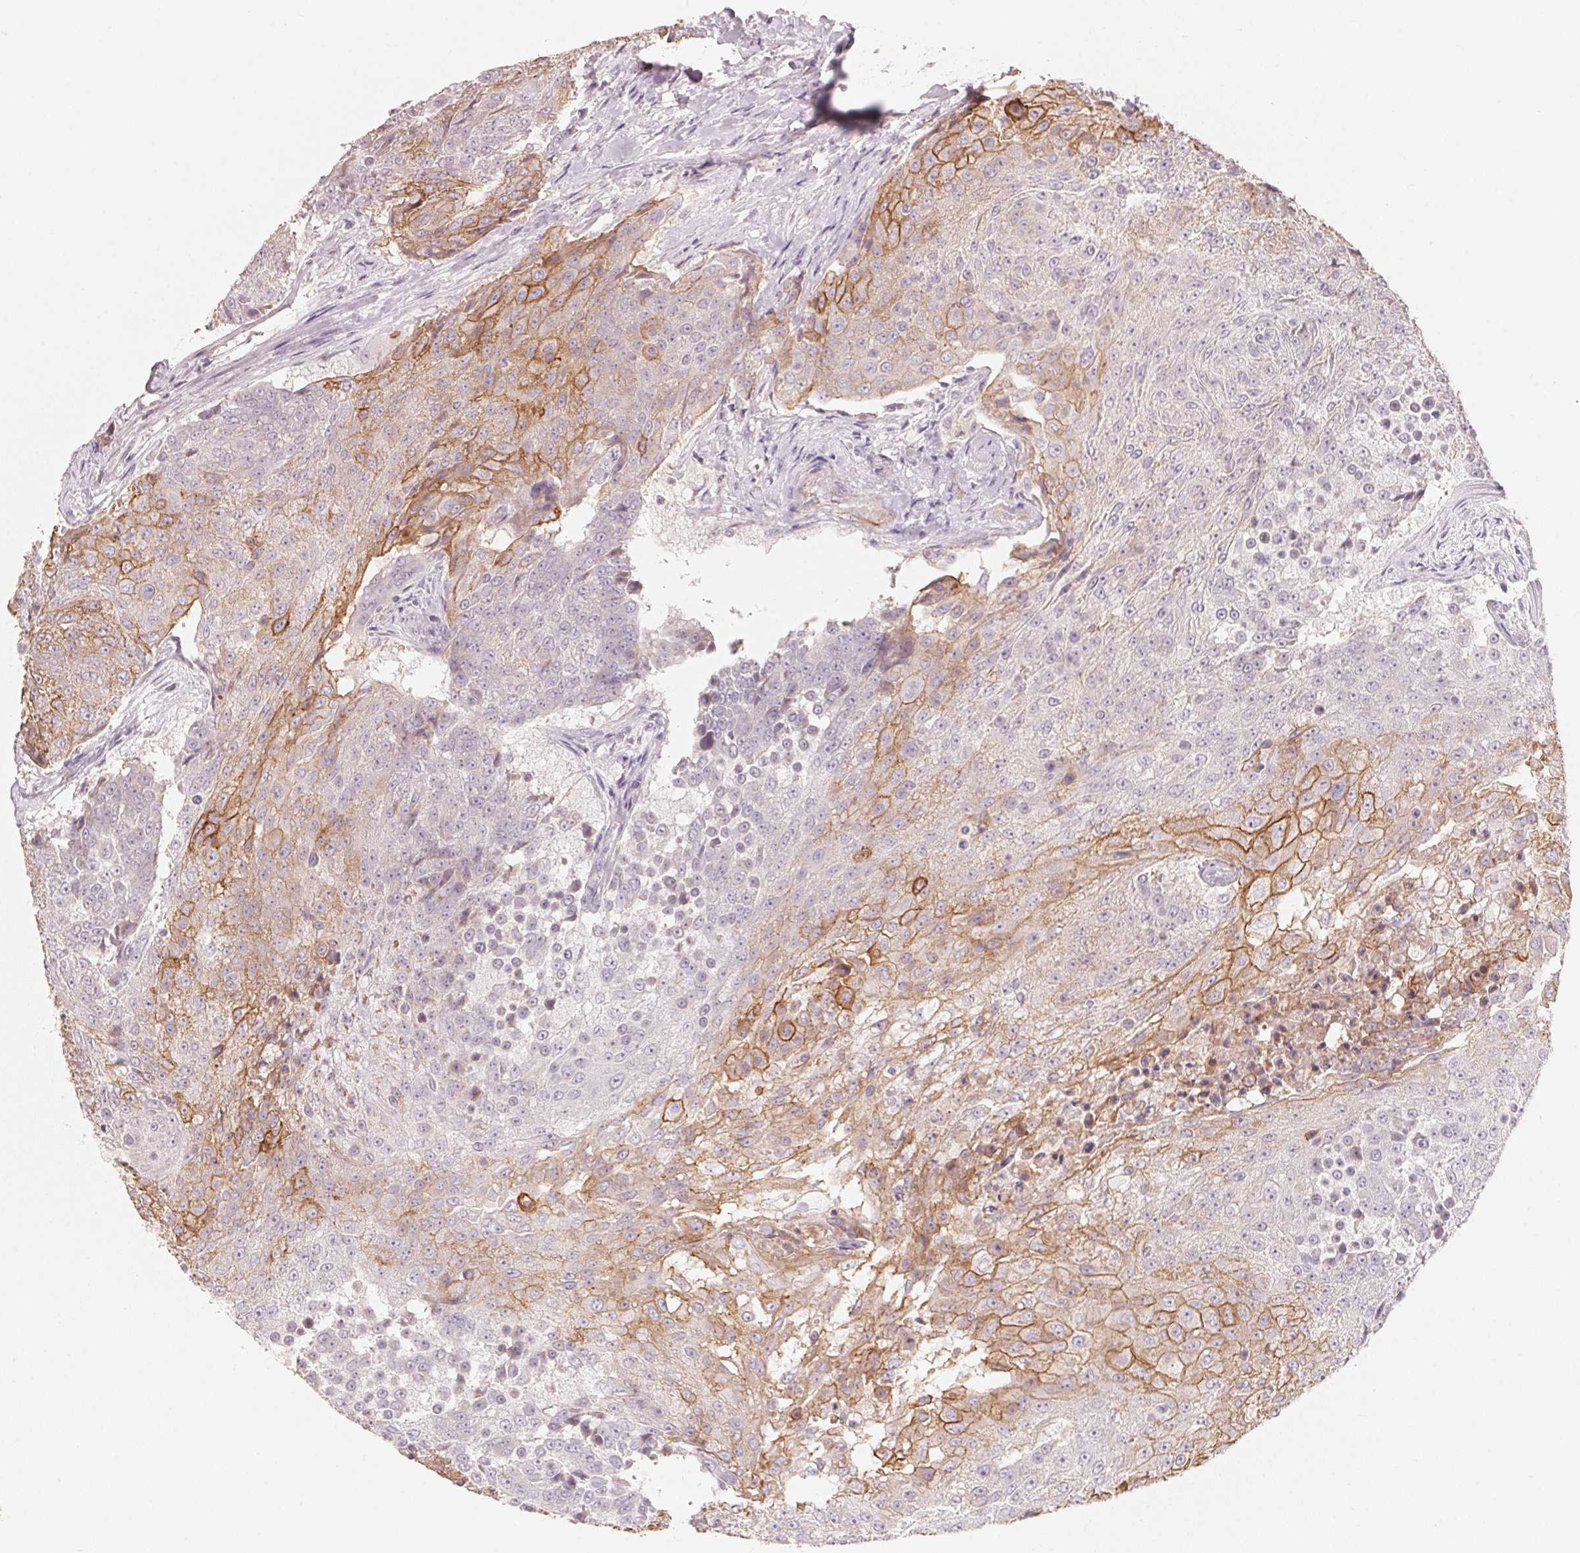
{"staining": {"intensity": "moderate", "quantity": "25%-75%", "location": "cytoplasmic/membranous"}, "tissue": "urothelial cancer", "cell_type": "Tumor cells", "image_type": "cancer", "snomed": [{"axis": "morphology", "description": "Urothelial carcinoma, High grade"}, {"axis": "topography", "description": "Urinary bladder"}], "caption": "The micrograph demonstrates immunohistochemical staining of urothelial cancer. There is moderate cytoplasmic/membranous staining is appreciated in about 25%-75% of tumor cells.", "gene": "TP53AIP1", "patient": {"sex": "female", "age": 63}}